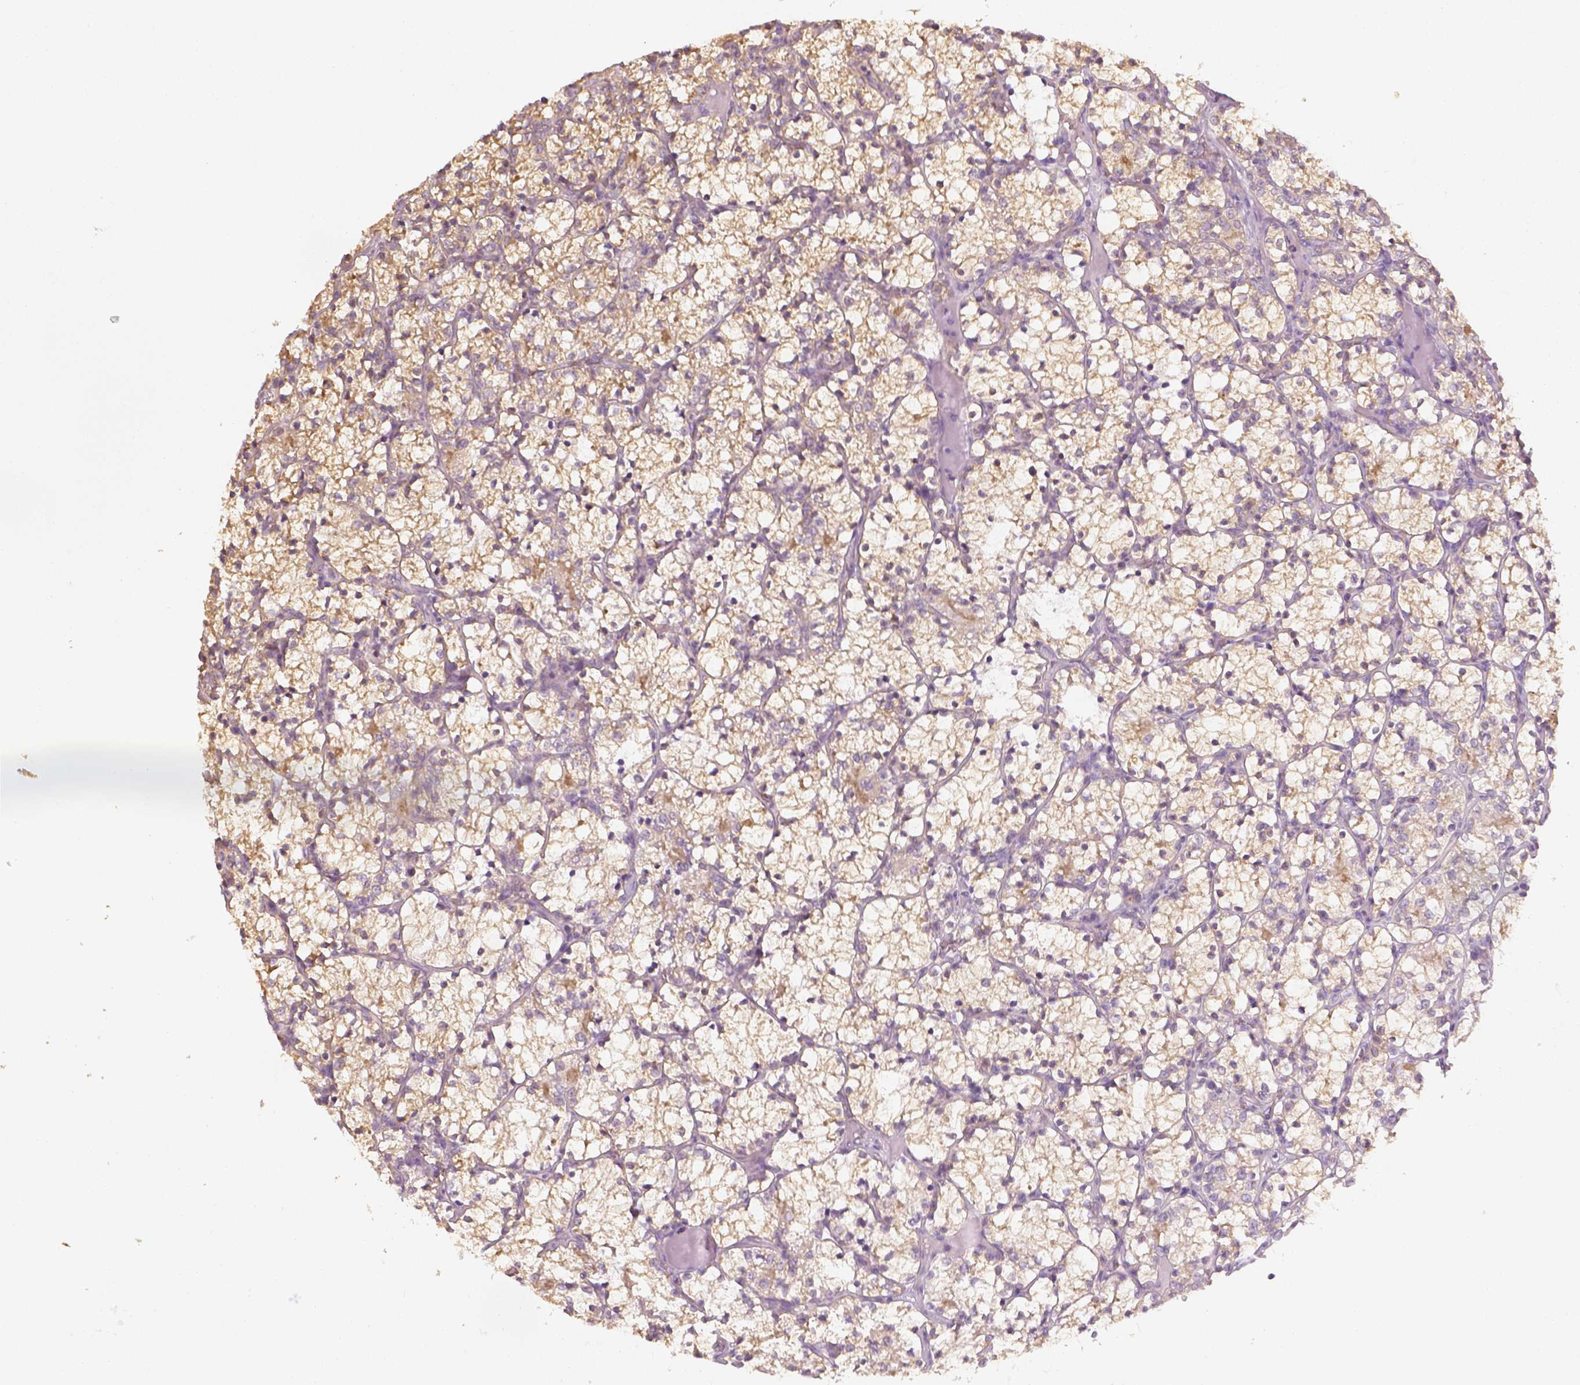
{"staining": {"intensity": "moderate", "quantity": ">75%", "location": "cytoplasmic/membranous"}, "tissue": "renal cancer", "cell_type": "Tumor cells", "image_type": "cancer", "snomed": [{"axis": "morphology", "description": "Adenocarcinoma, NOS"}, {"axis": "topography", "description": "Kidney"}], "caption": "This micrograph demonstrates immunohistochemistry staining of adenocarcinoma (renal), with medium moderate cytoplasmic/membranous staining in about >75% of tumor cells.", "gene": "EPHB1", "patient": {"sex": "female", "age": 69}}